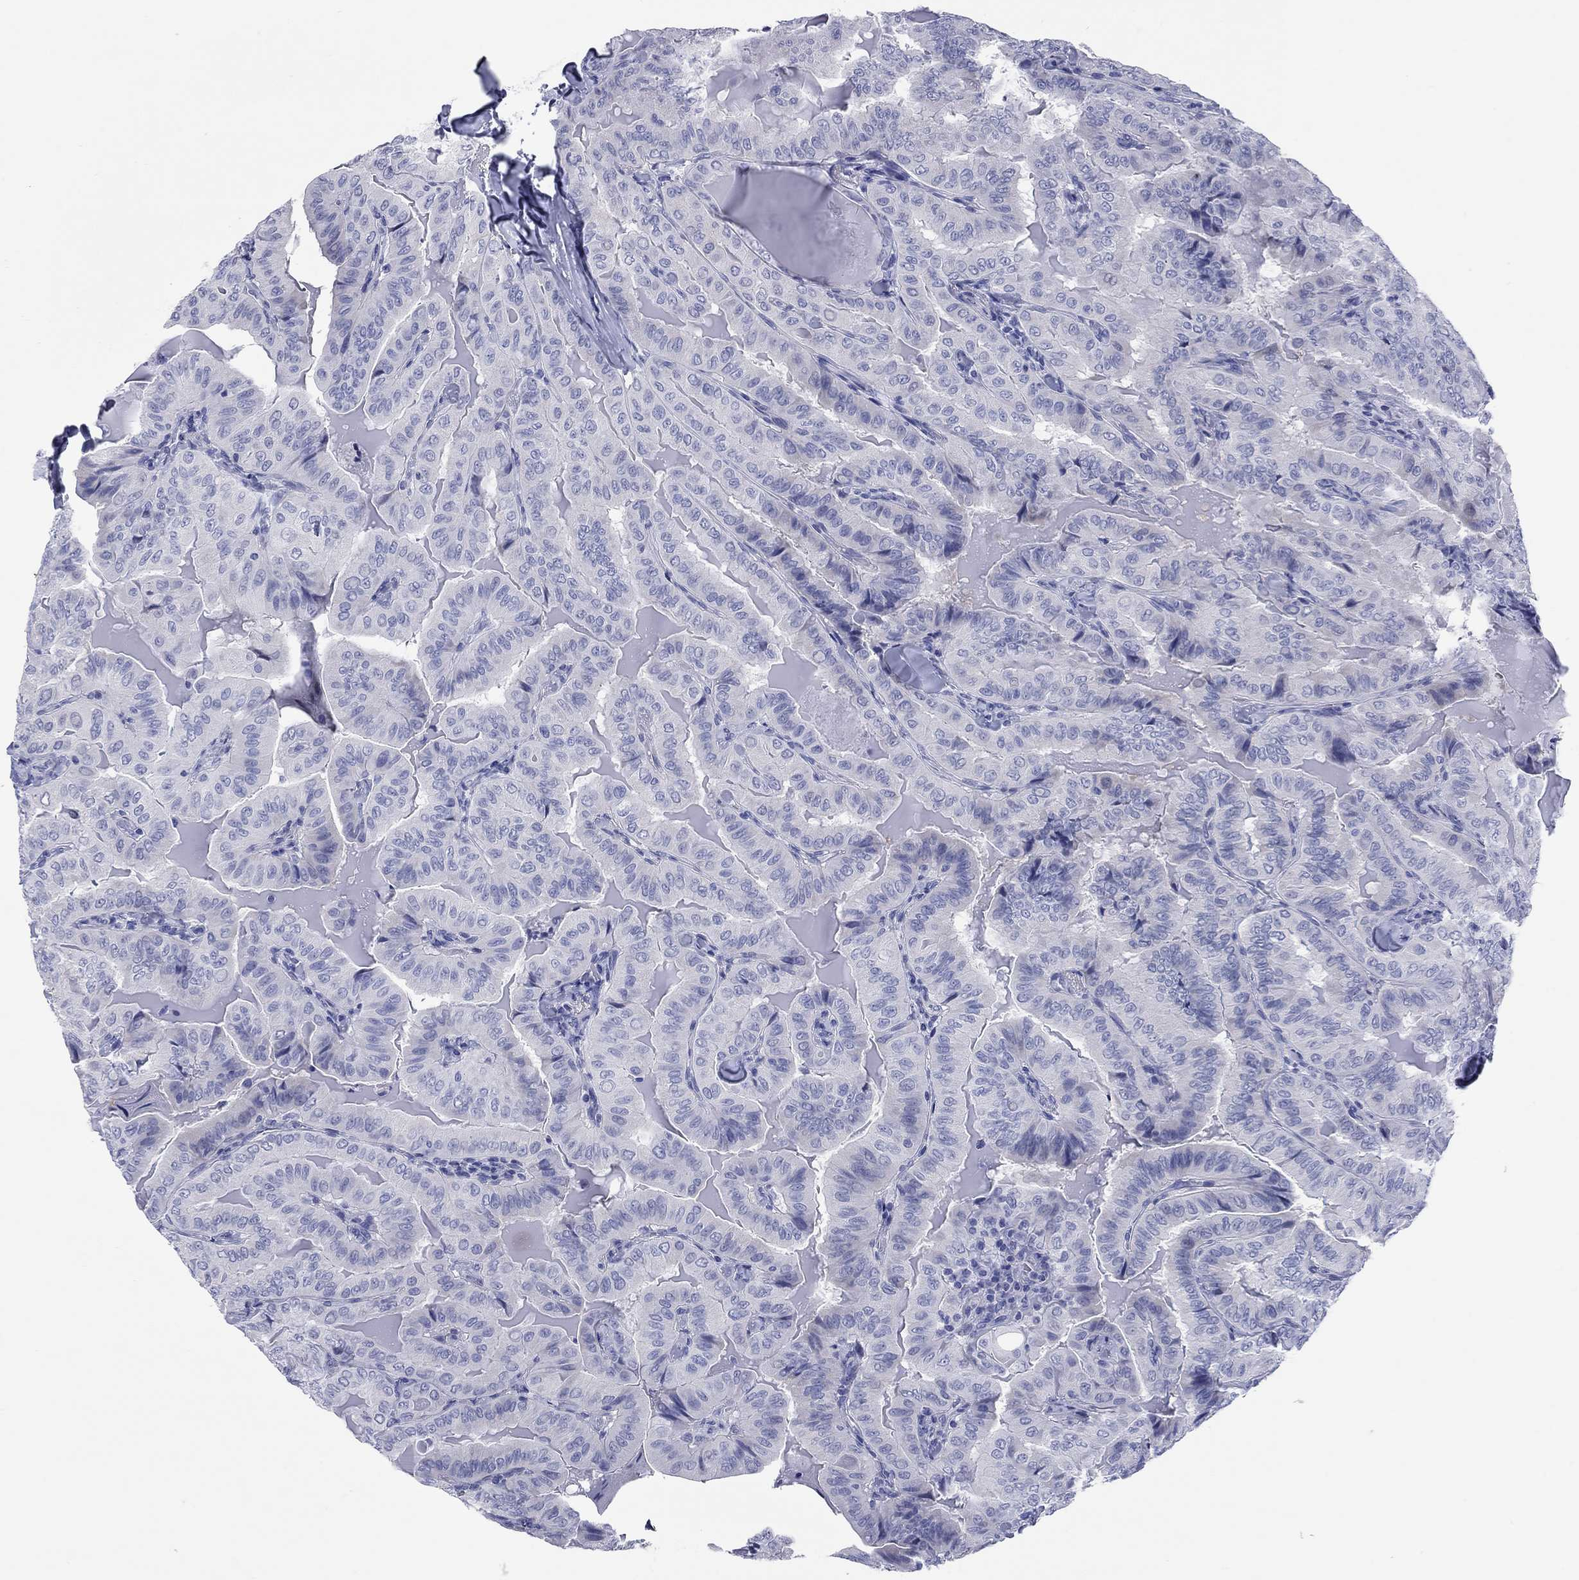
{"staining": {"intensity": "negative", "quantity": "none", "location": "none"}, "tissue": "thyroid cancer", "cell_type": "Tumor cells", "image_type": "cancer", "snomed": [{"axis": "morphology", "description": "Papillary adenocarcinoma, NOS"}, {"axis": "topography", "description": "Thyroid gland"}], "caption": "An image of thyroid cancer (papillary adenocarcinoma) stained for a protein shows no brown staining in tumor cells. (DAB IHC with hematoxylin counter stain).", "gene": "CCNA1", "patient": {"sex": "female", "age": 68}}